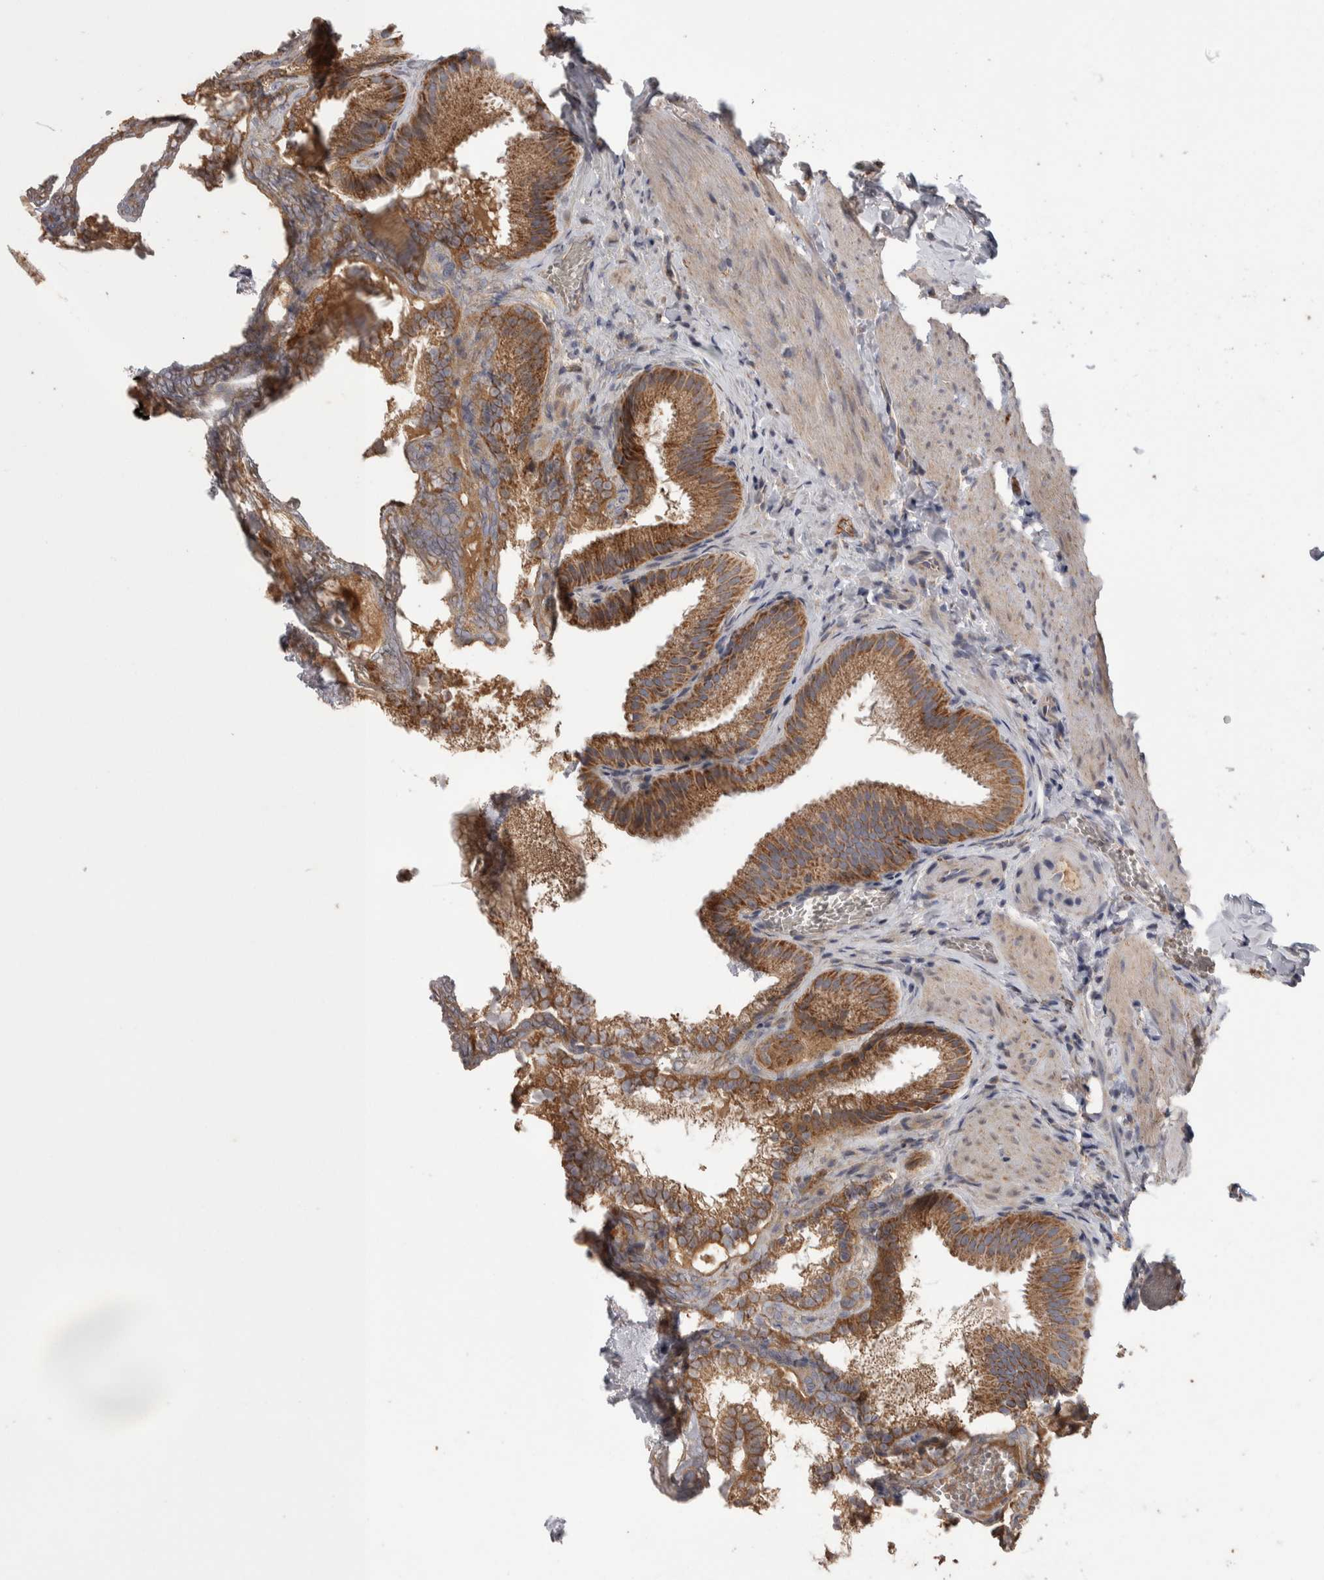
{"staining": {"intensity": "strong", "quantity": ">75%", "location": "cytoplasmic/membranous"}, "tissue": "gallbladder", "cell_type": "Glandular cells", "image_type": "normal", "snomed": [{"axis": "morphology", "description": "Normal tissue, NOS"}, {"axis": "topography", "description": "Gallbladder"}], "caption": "Strong cytoplasmic/membranous positivity for a protein is present in approximately >75% of glandular cells of normal gallbladder using IHC.", "gene": "SCO1", "patient": {"sex": "male", "age": 38}}